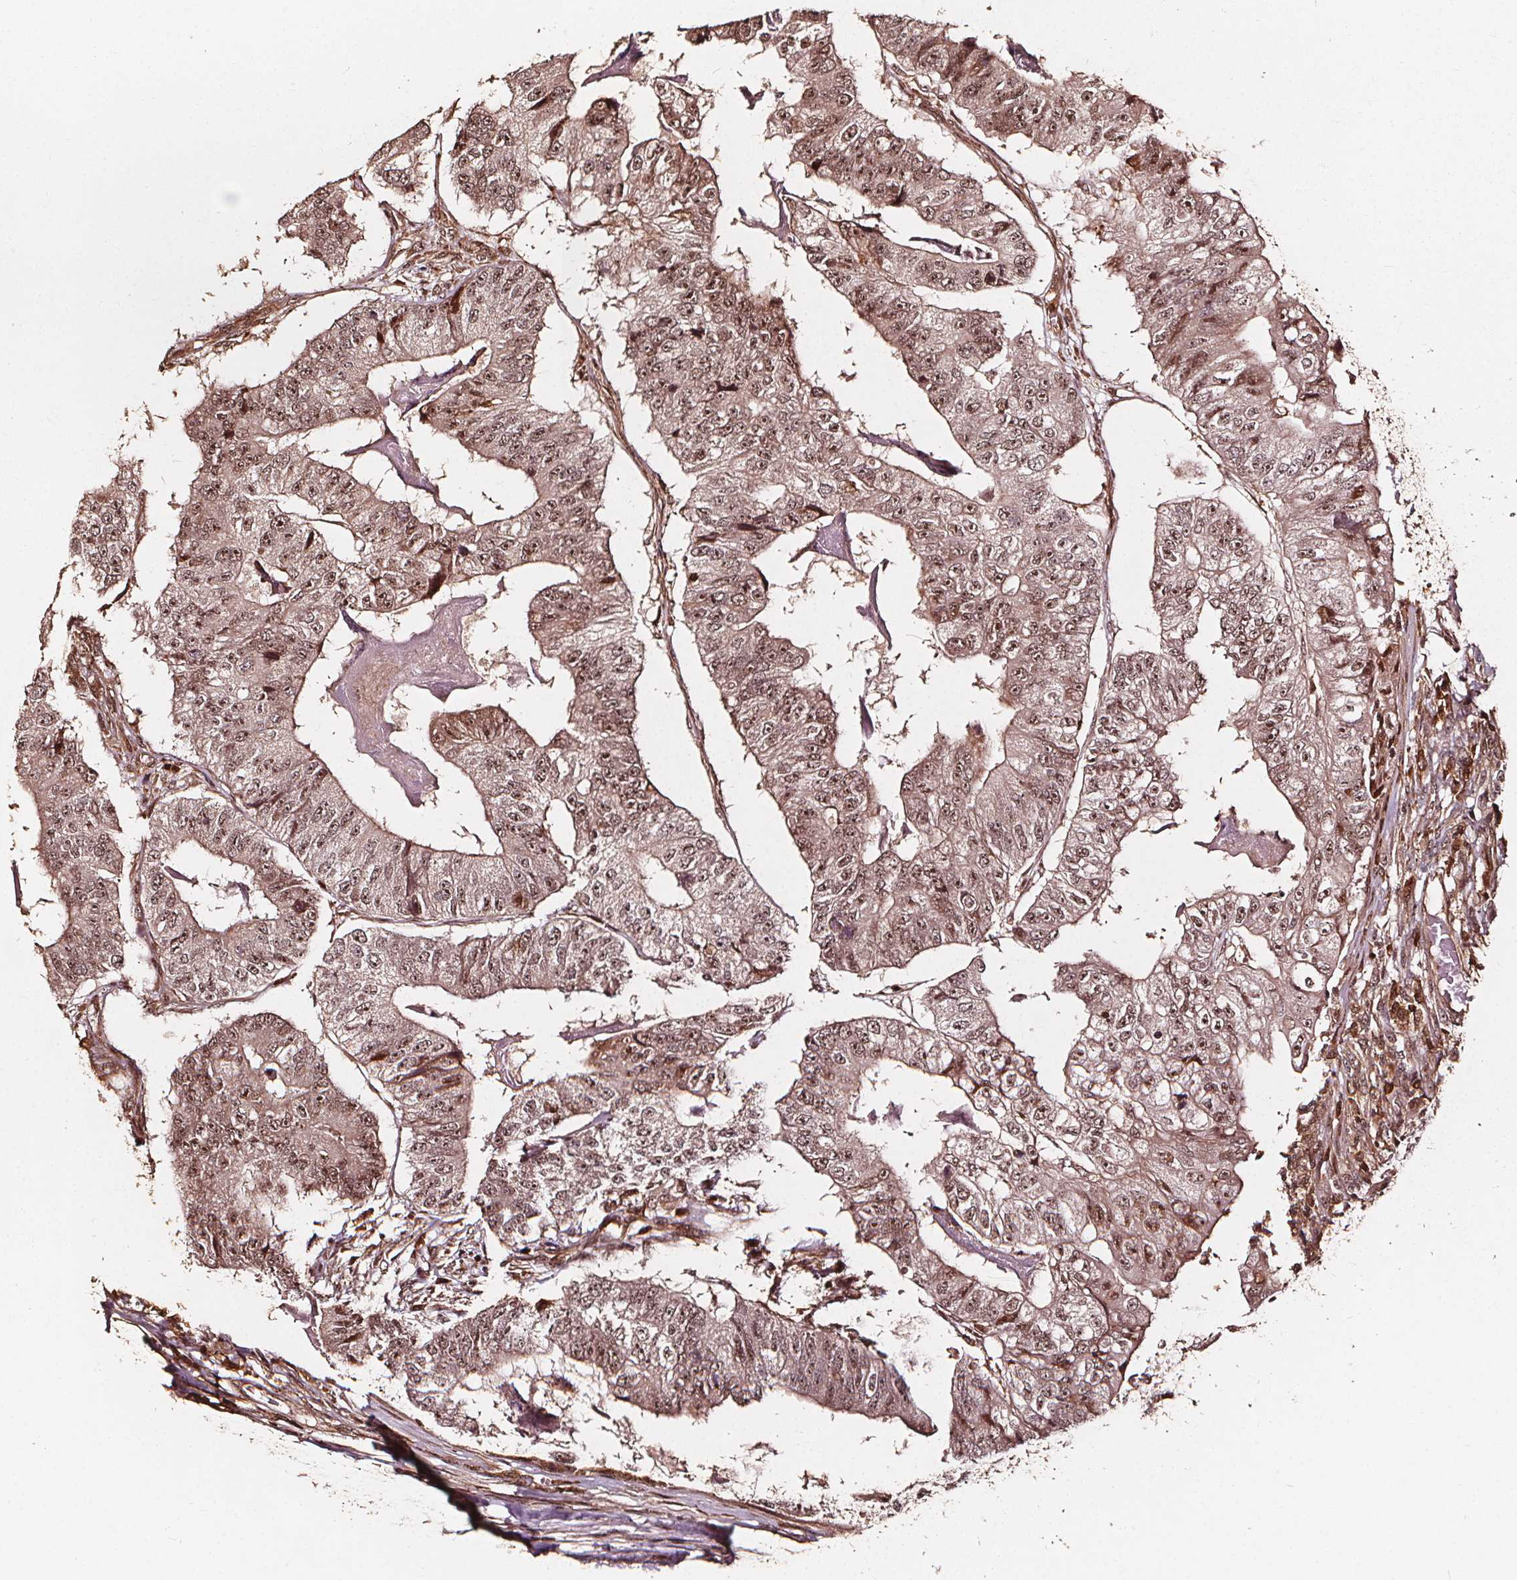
{"staining": {"intensity": "moderate", "quantity": ">75%", "location": "cytoplasmic/membranous,nuclear"}, "tissue": "colorectal cancer", "cell_type": "Tumor cells", "image_type": "cancer", "snomed": [{"axis": "morphology", "description": "Adenocarcinoma, NOS"}, {"axis": "topography", "description": "Colon"}], "caption": "Adenocarcinoma (colorectal) was stained to show a protein in brown. There is medium levels of moderate cytoplasmic/membranous and nuclear positivity in about >75% of tumor cells.", "gene": "EXOSC9", "patient": {"sex": "female", "age": 67}}